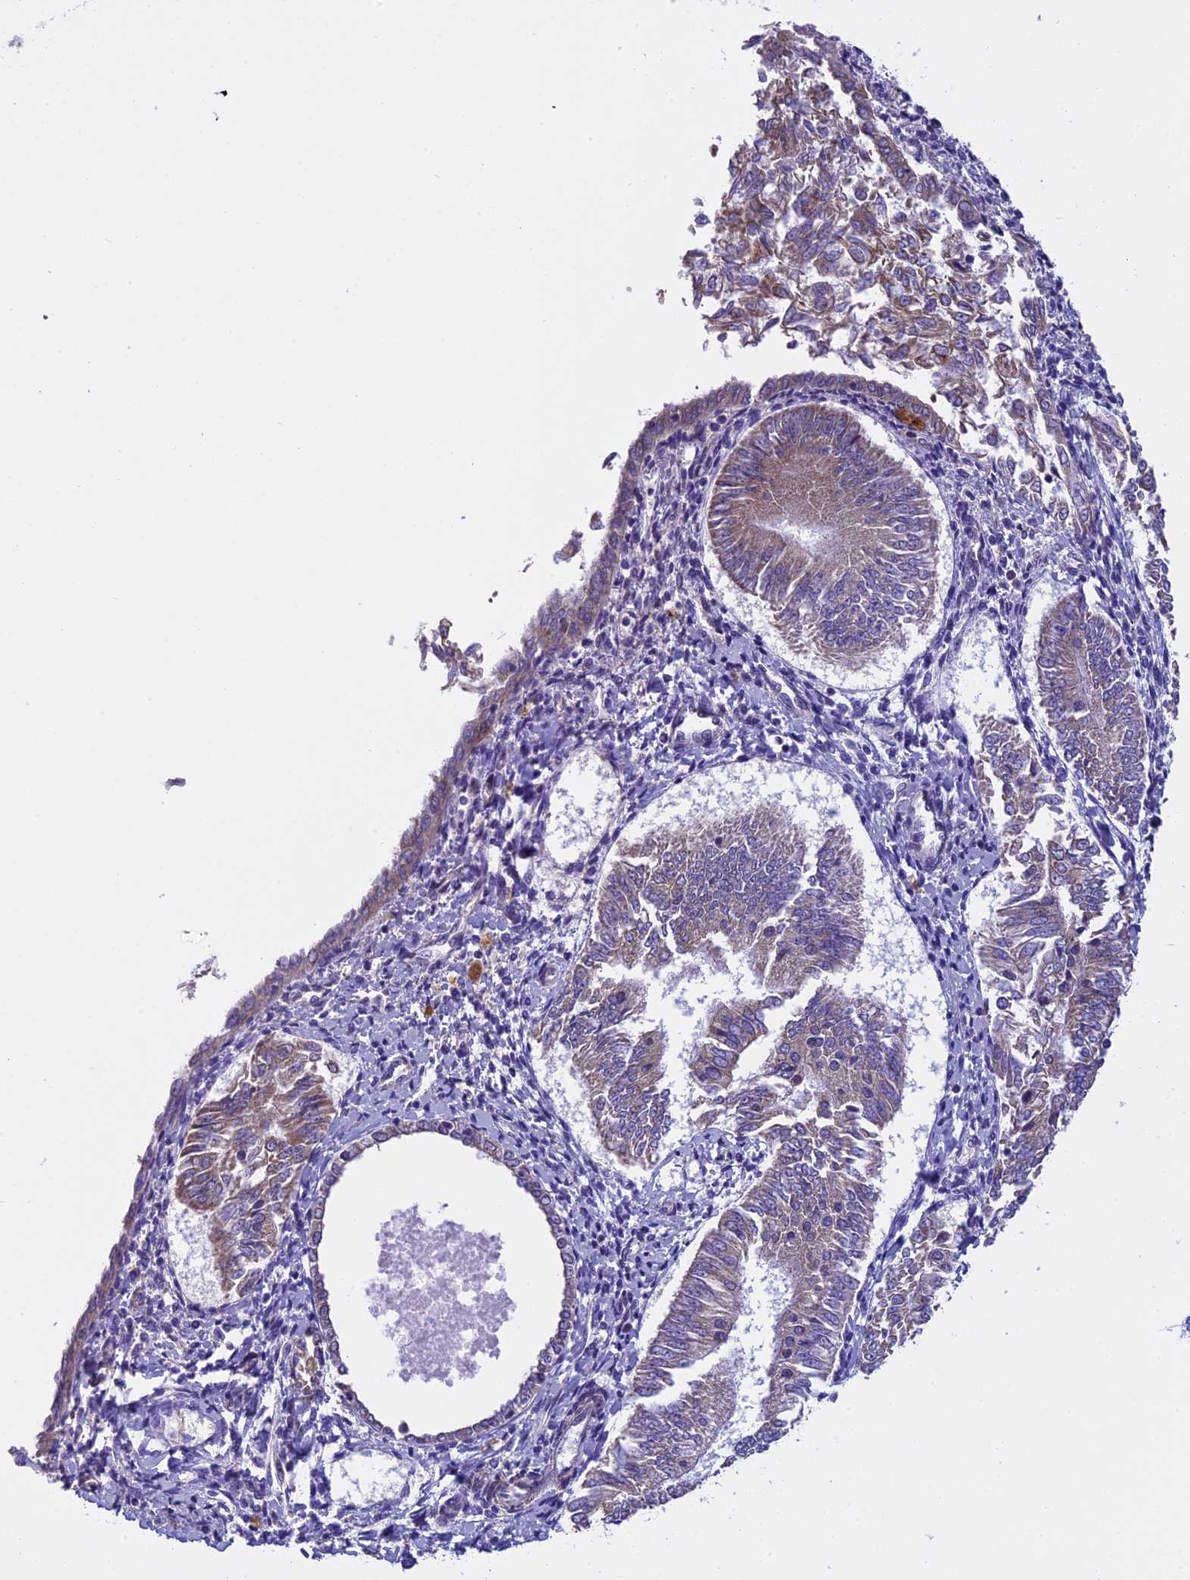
{"staining": {"intensity": "moderate", "quantity": ">75%", "location": "cytoplasmic/membranous"}, "tissue": "endometrial cancer", "cell_type": "Tumor cells", "image_type": "cancer", "snomed": [{"axis": "morphology", "description": "Adenocarcinoma, NOS"}, {"axis": "topography", "description": "Endometrium"}], "caption": "The histopathology image shows staining of endometrial cancer, revealing moderate cytoplasmic/membranous protein positivity (brown color) within tumor cells.", "gene": "ZNF317", "patient": {"sex": "female", "age": 58}}